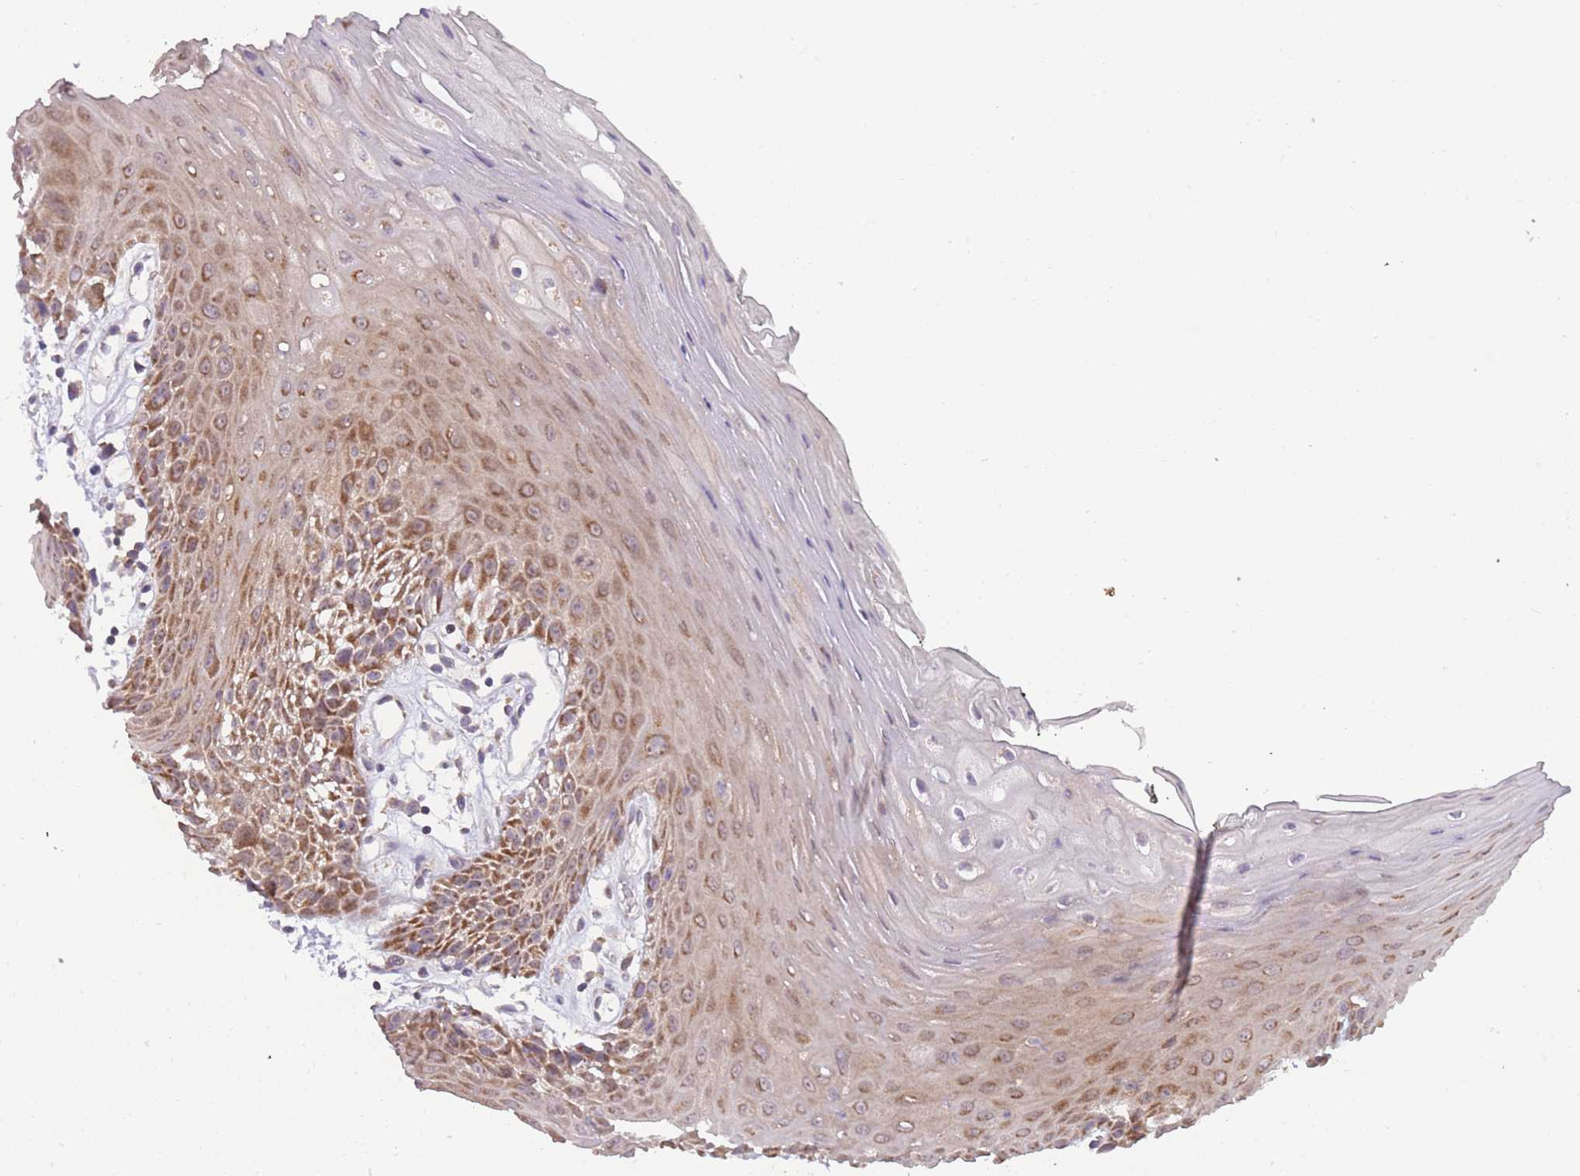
{"staining": {"intensity": "moderate", "quantity": ">75%", "location": "cytoplasmic/membranous"}, "tissue": "oral mucosa", "cell_type": "Squamous epithelial cells", "image_type": "normal", "snomed": [{"axis": "morphology", "description": "Normal tissue, NOS"}, {"axis": "topography", "description": "Oral tissue"}, {"axis": "topography", "description": "Tounge, NOS"}], "caption": "Benign oral mucosa displays moderate cytoplasmic/membranous staining in about >75% of squamous epithelial cells.", "gene": "MRPS18C", "patient": {"sex": "female", "age": 59}}